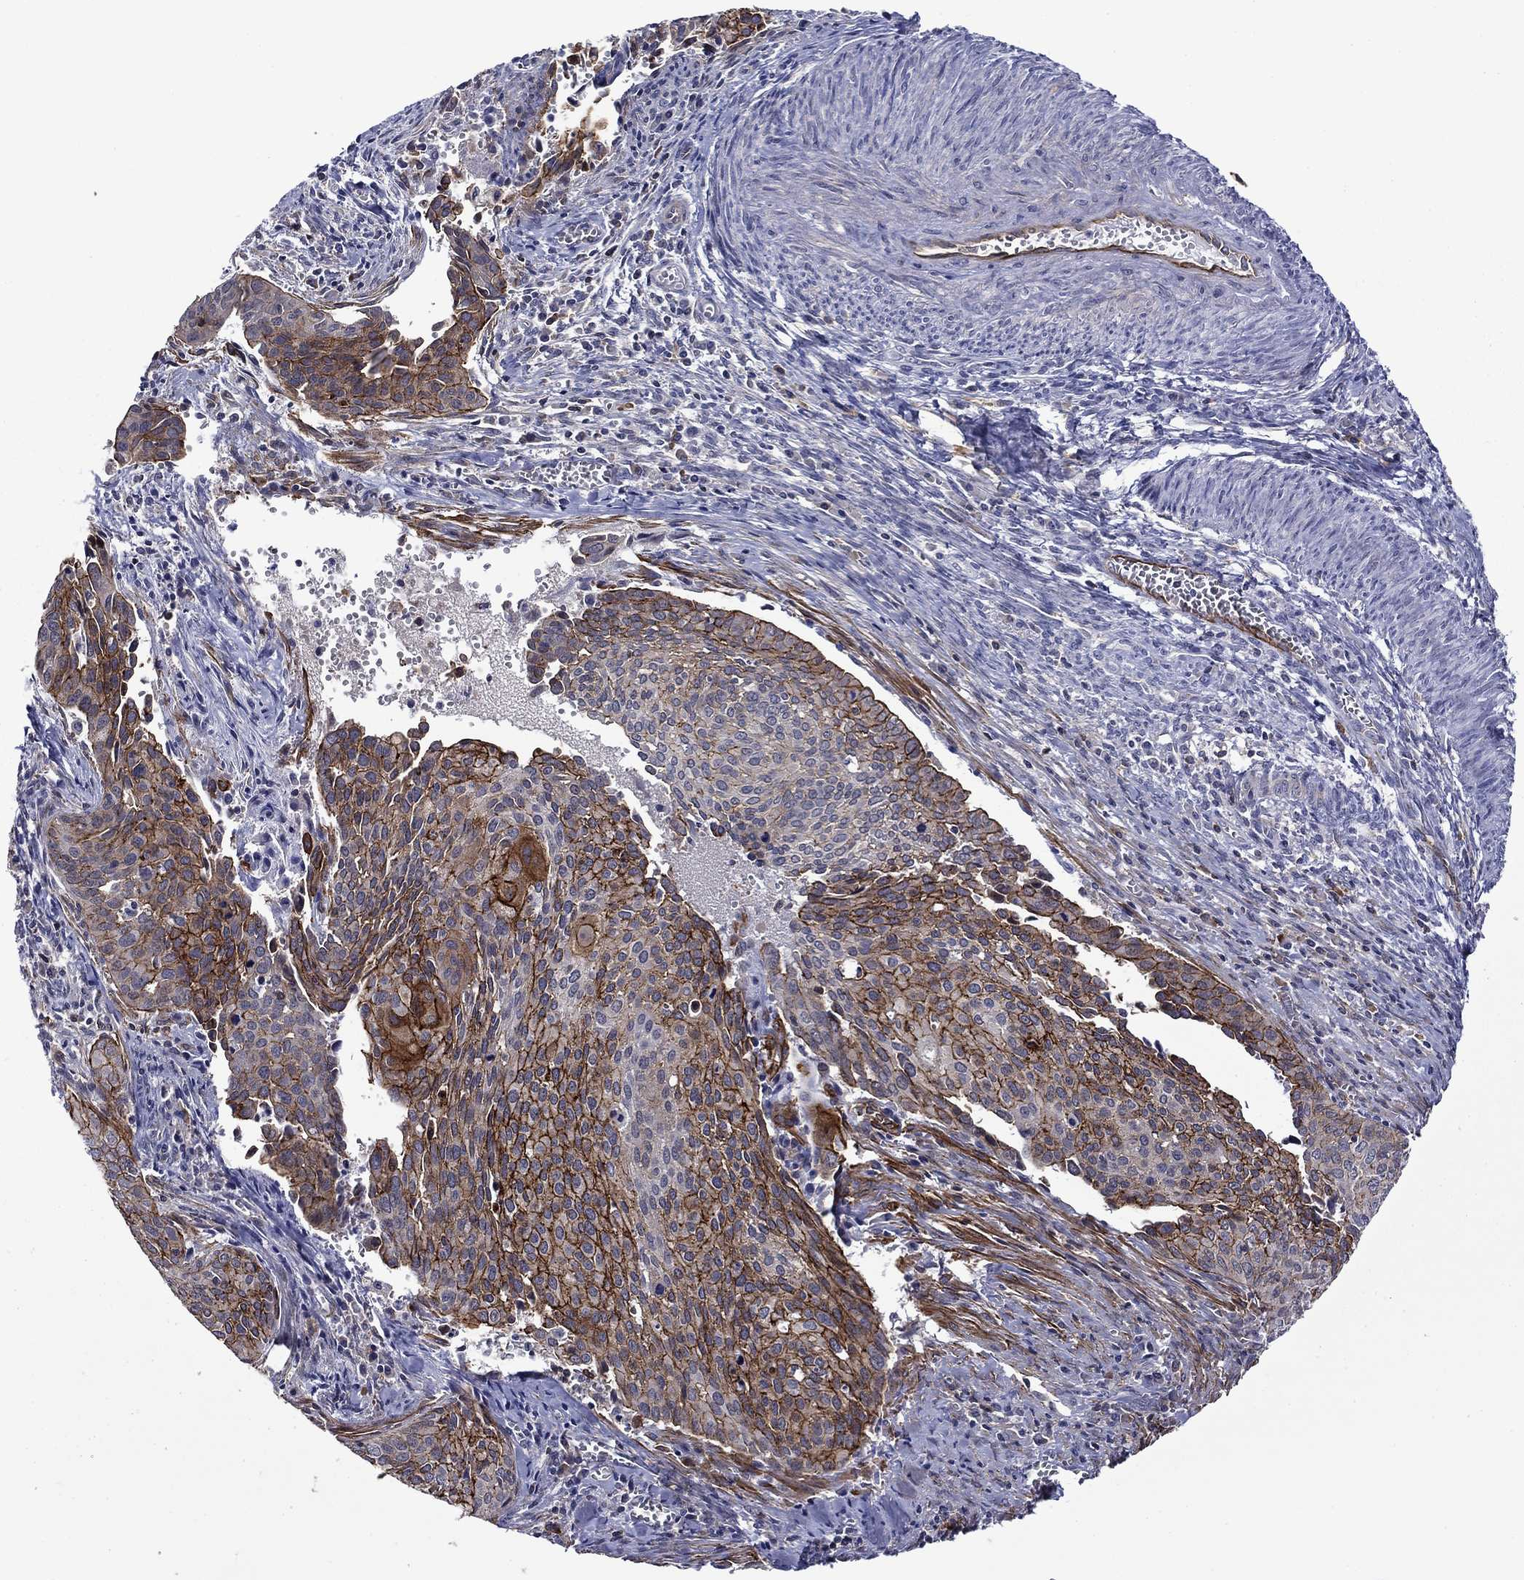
{"staining": {"intensity": "strong", "quantity": "25%-75%", "location": "cytoplasmic/membranous"}, "tissue": "cervical cancer", "cell_type": "Tumor cells", "image_type": "cancer", "snomed": [{"axis": "morphology", "description": "Squamous cell carcinoma, NOS"}, {"axis": "topography", "description": "Cervix"}], "caption": "The image exhibits a brown stain indicating the presence of a protein in the cytoplasmic/membranous of tumor cells in cervical cancer (squamous cell carcinoma).", "gene": "LMO7", "patient": {"sex": "female", "age": 29}}